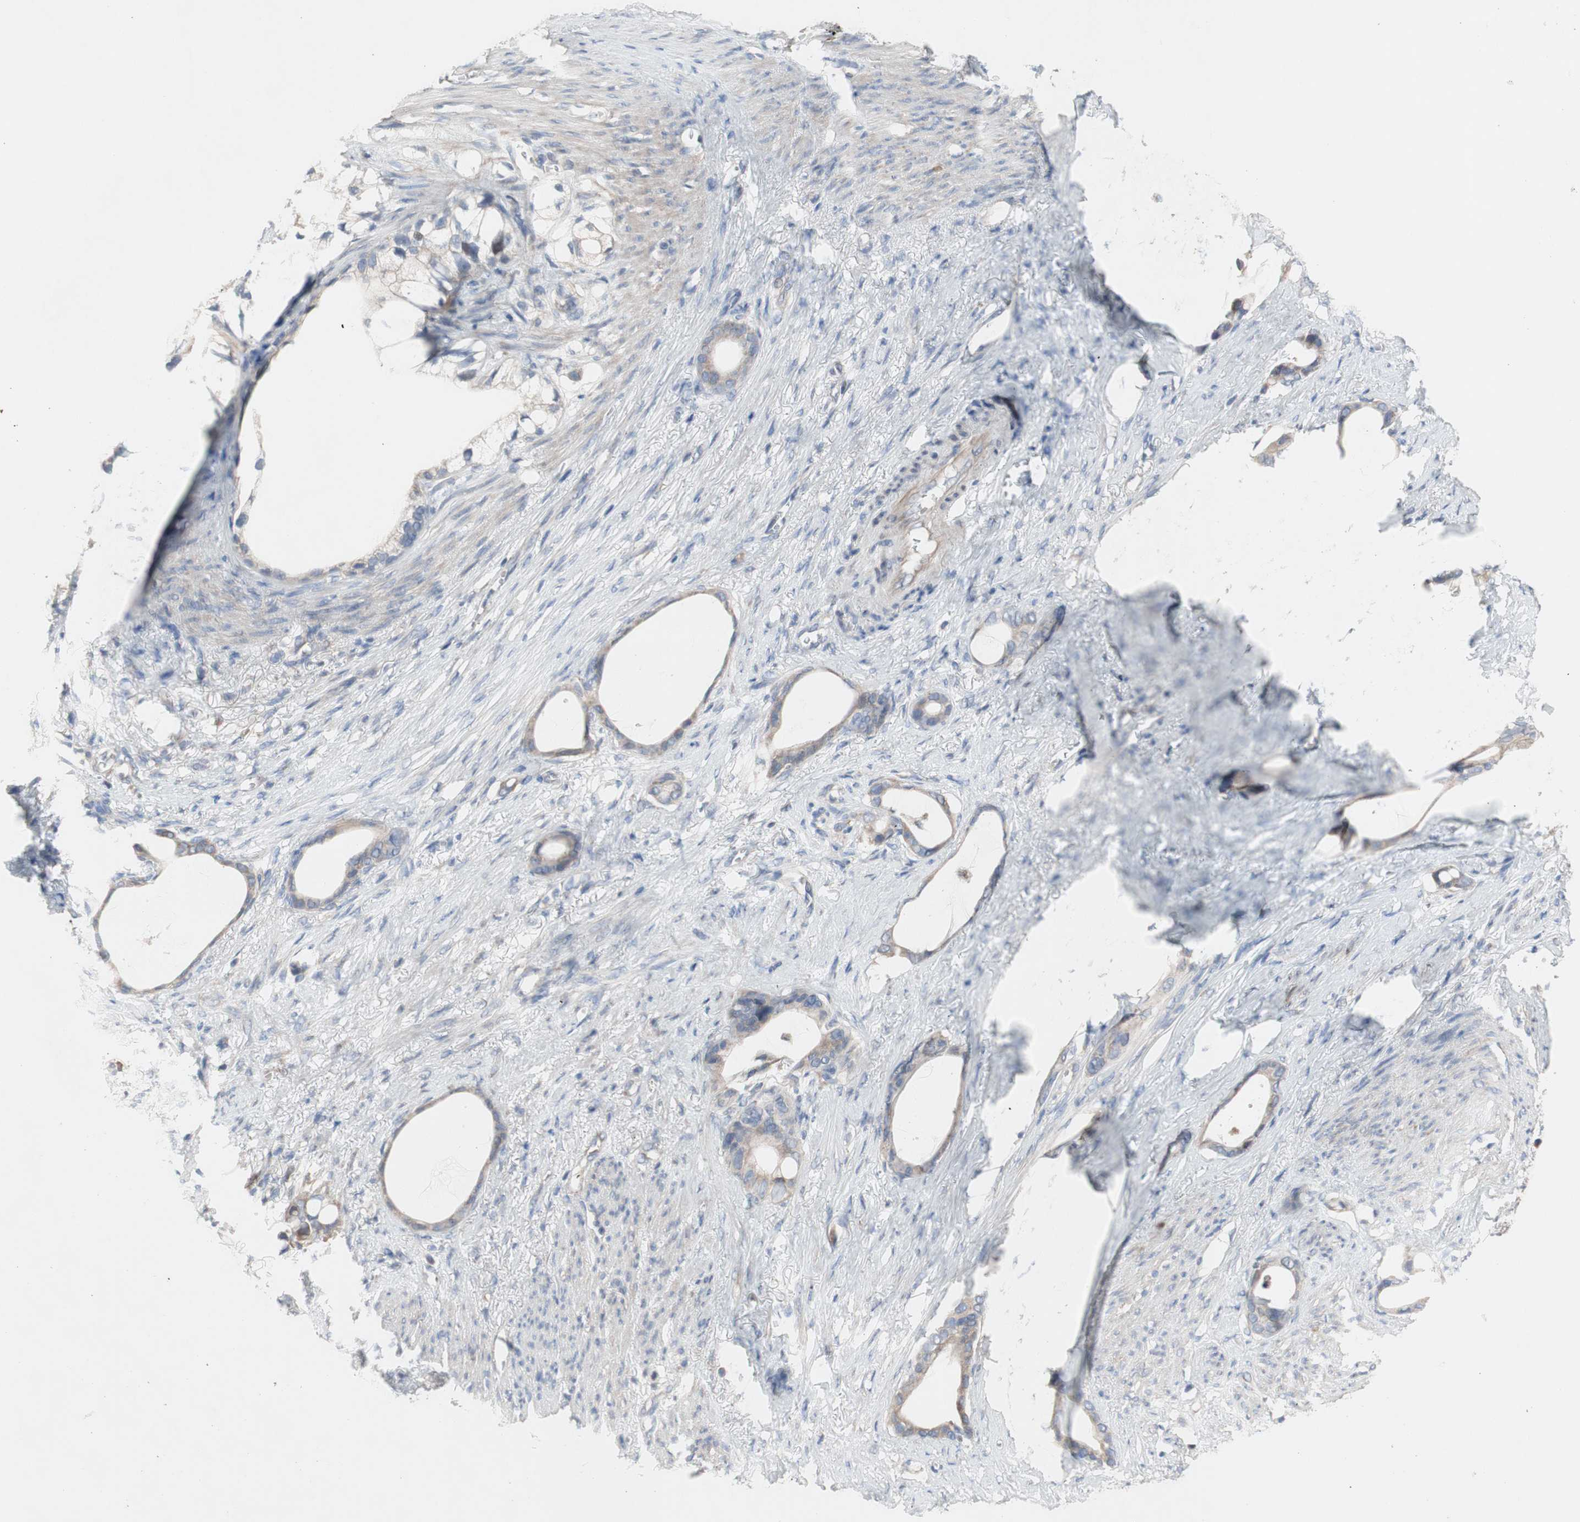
{"staining": {"intensity": "weak", "quantity": ">75%", "location": "cytoplasmic/membranous"}, "tissue": "stomach cancer", "cell_type": "Tumor cells", "image_type": "cancer", "snomed": [{"axis": "morphology", "description": "Adenocarcinoma, NOS"}, {"axis": "topography", "description": "Stomach"}], "caption": "Protein expression analysis of stomach adenocarcinoma reveals weak cytoplasmic/membranous expression in about >75% of tumor cells.", "gene": "TTC14", "patient": {"sex": "female", "age": 75}}